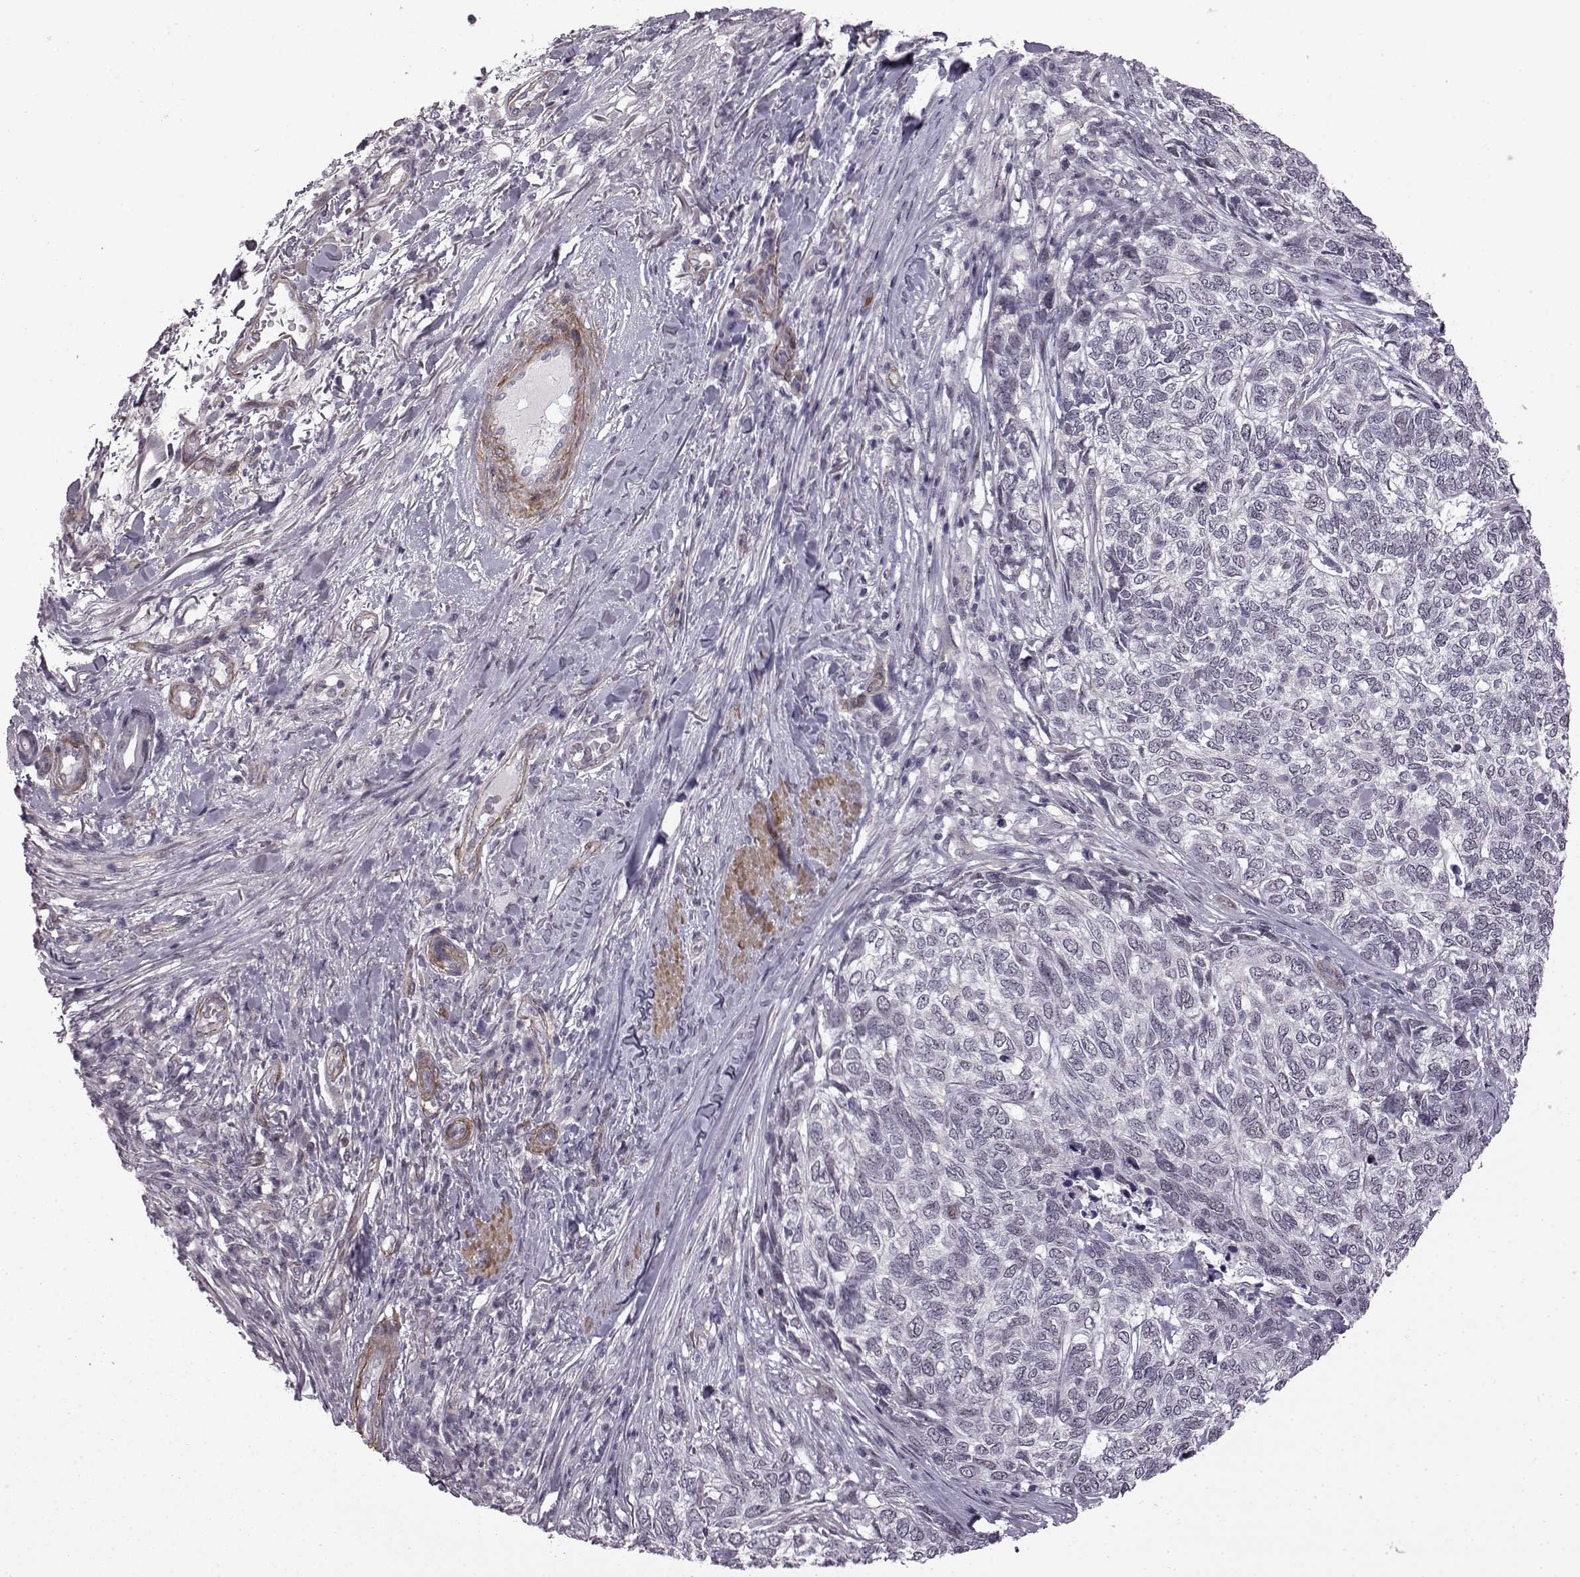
{"staining": {"intensity": "negative", "quantity": "none", "location": "none"}, "tissue": "skin cancer", "cell_type": "Tumor cells", "image_type": "cancer", "snomed": [{"axis": "morphology", "description": "Basal cell carcinoma"}, {"axis": "topography", "description": "Skin"}], "caption": "IHC micrograph of neoplastic tissue: skin basal cell carcinoma stained with DAB reveals no significant protein expression in tumor cells.", "gene": "SYNPO2", "patient": {"sex": "female", "age": 65}}